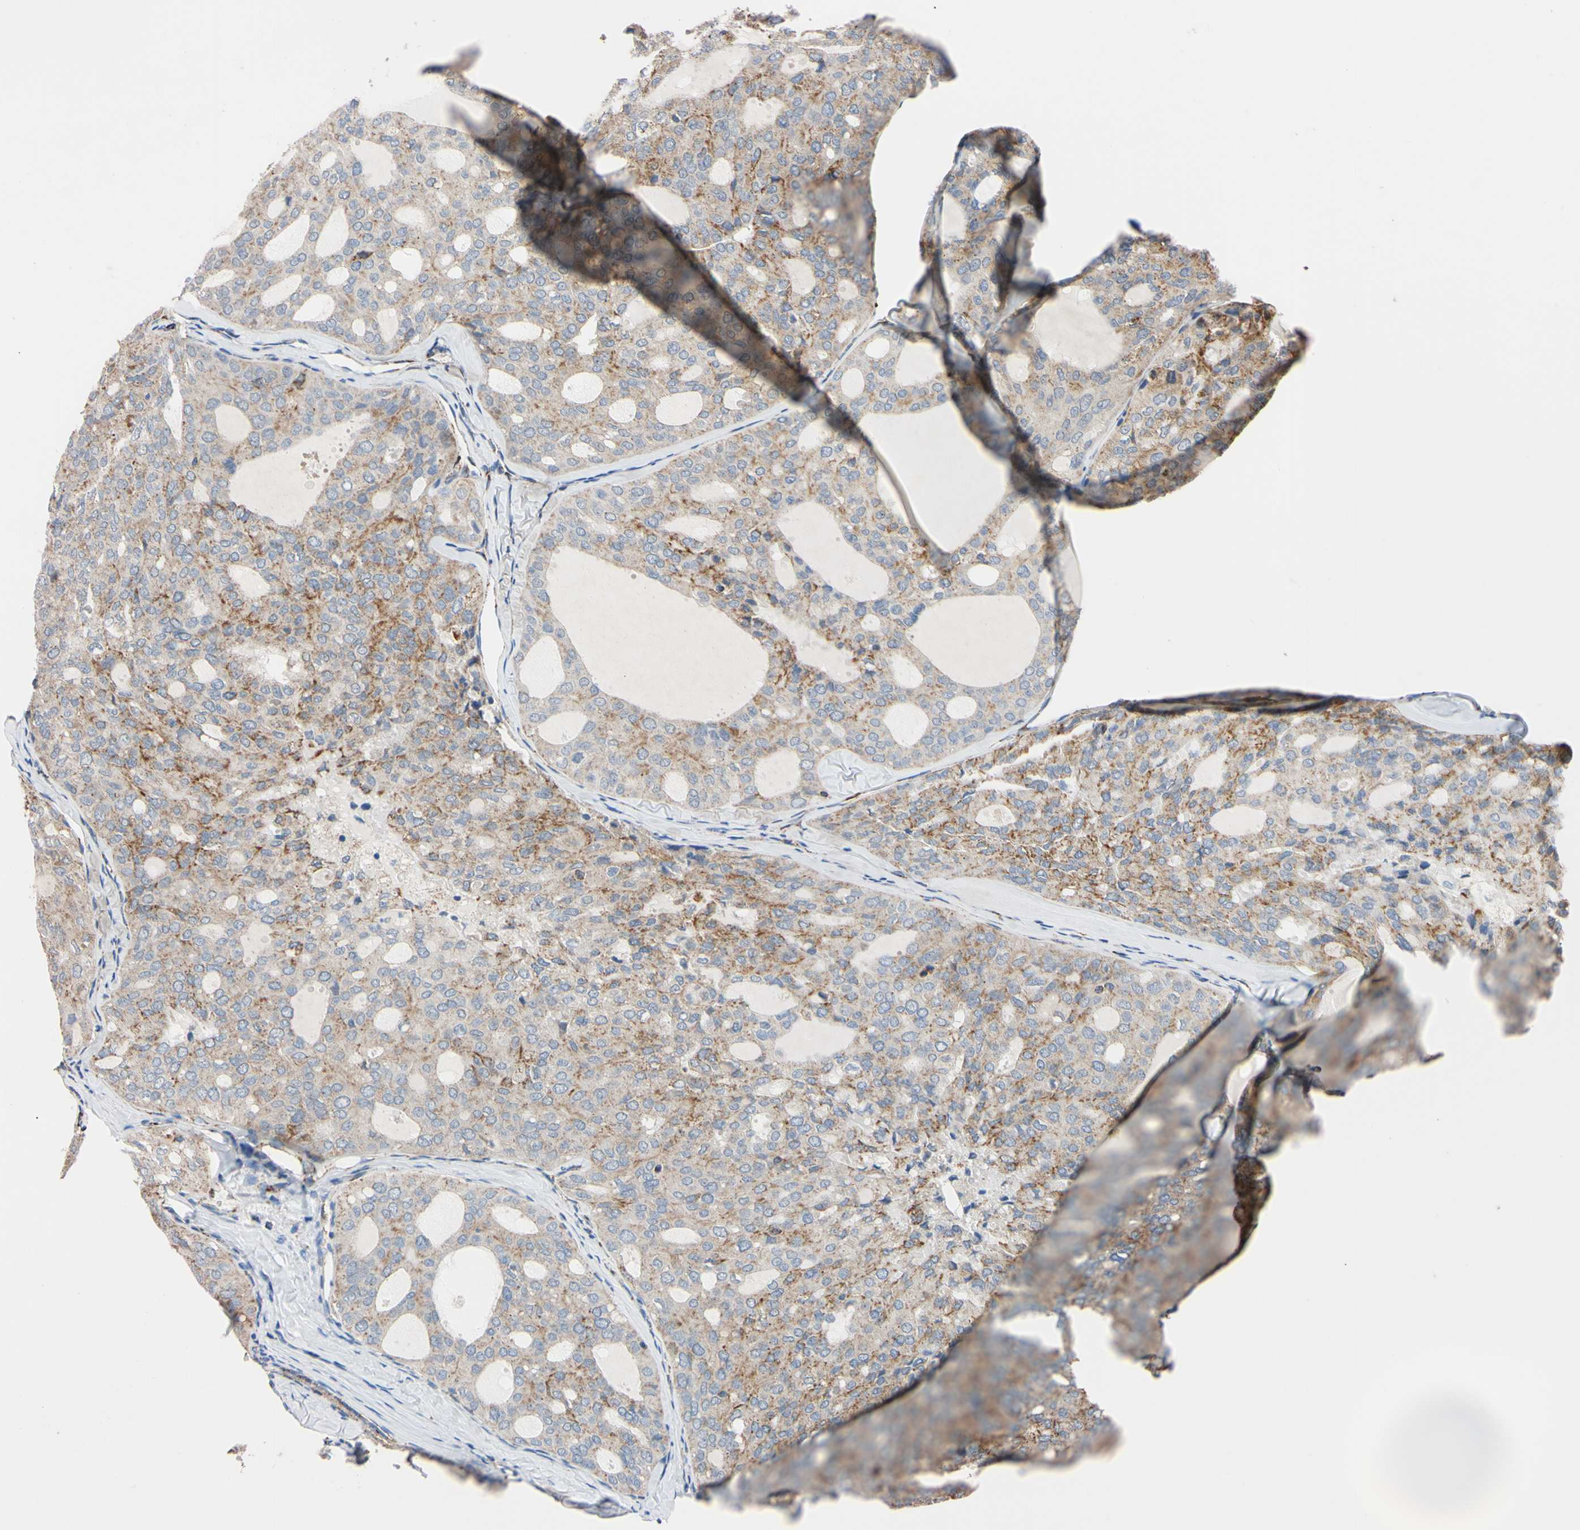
{"staining": {"intensity": "moderate", "quantity": "25%-75%", "location": "cytoplasmic/membranous"}, "tissue": "thyroid cancer", "cell_type": "Tumor cells", "image_type": "cancer", "snomed": [{"axis": "morphology", "description": "Follicular adenoma carcinoma, NOS"}, {"axis": "topography", "description": "Thyroid gland"}], "caption": "Thyroid cancer stained with DAB IHC displays medium levels of moderate cytoplasmic/membranous staining in about 25%-75% of tumor cells. Immunohistochemistry stains the protein in brown and the nuclei are stained blue.", "gene": "CLPP", "patient": {"sex": "male", "age": 75}}